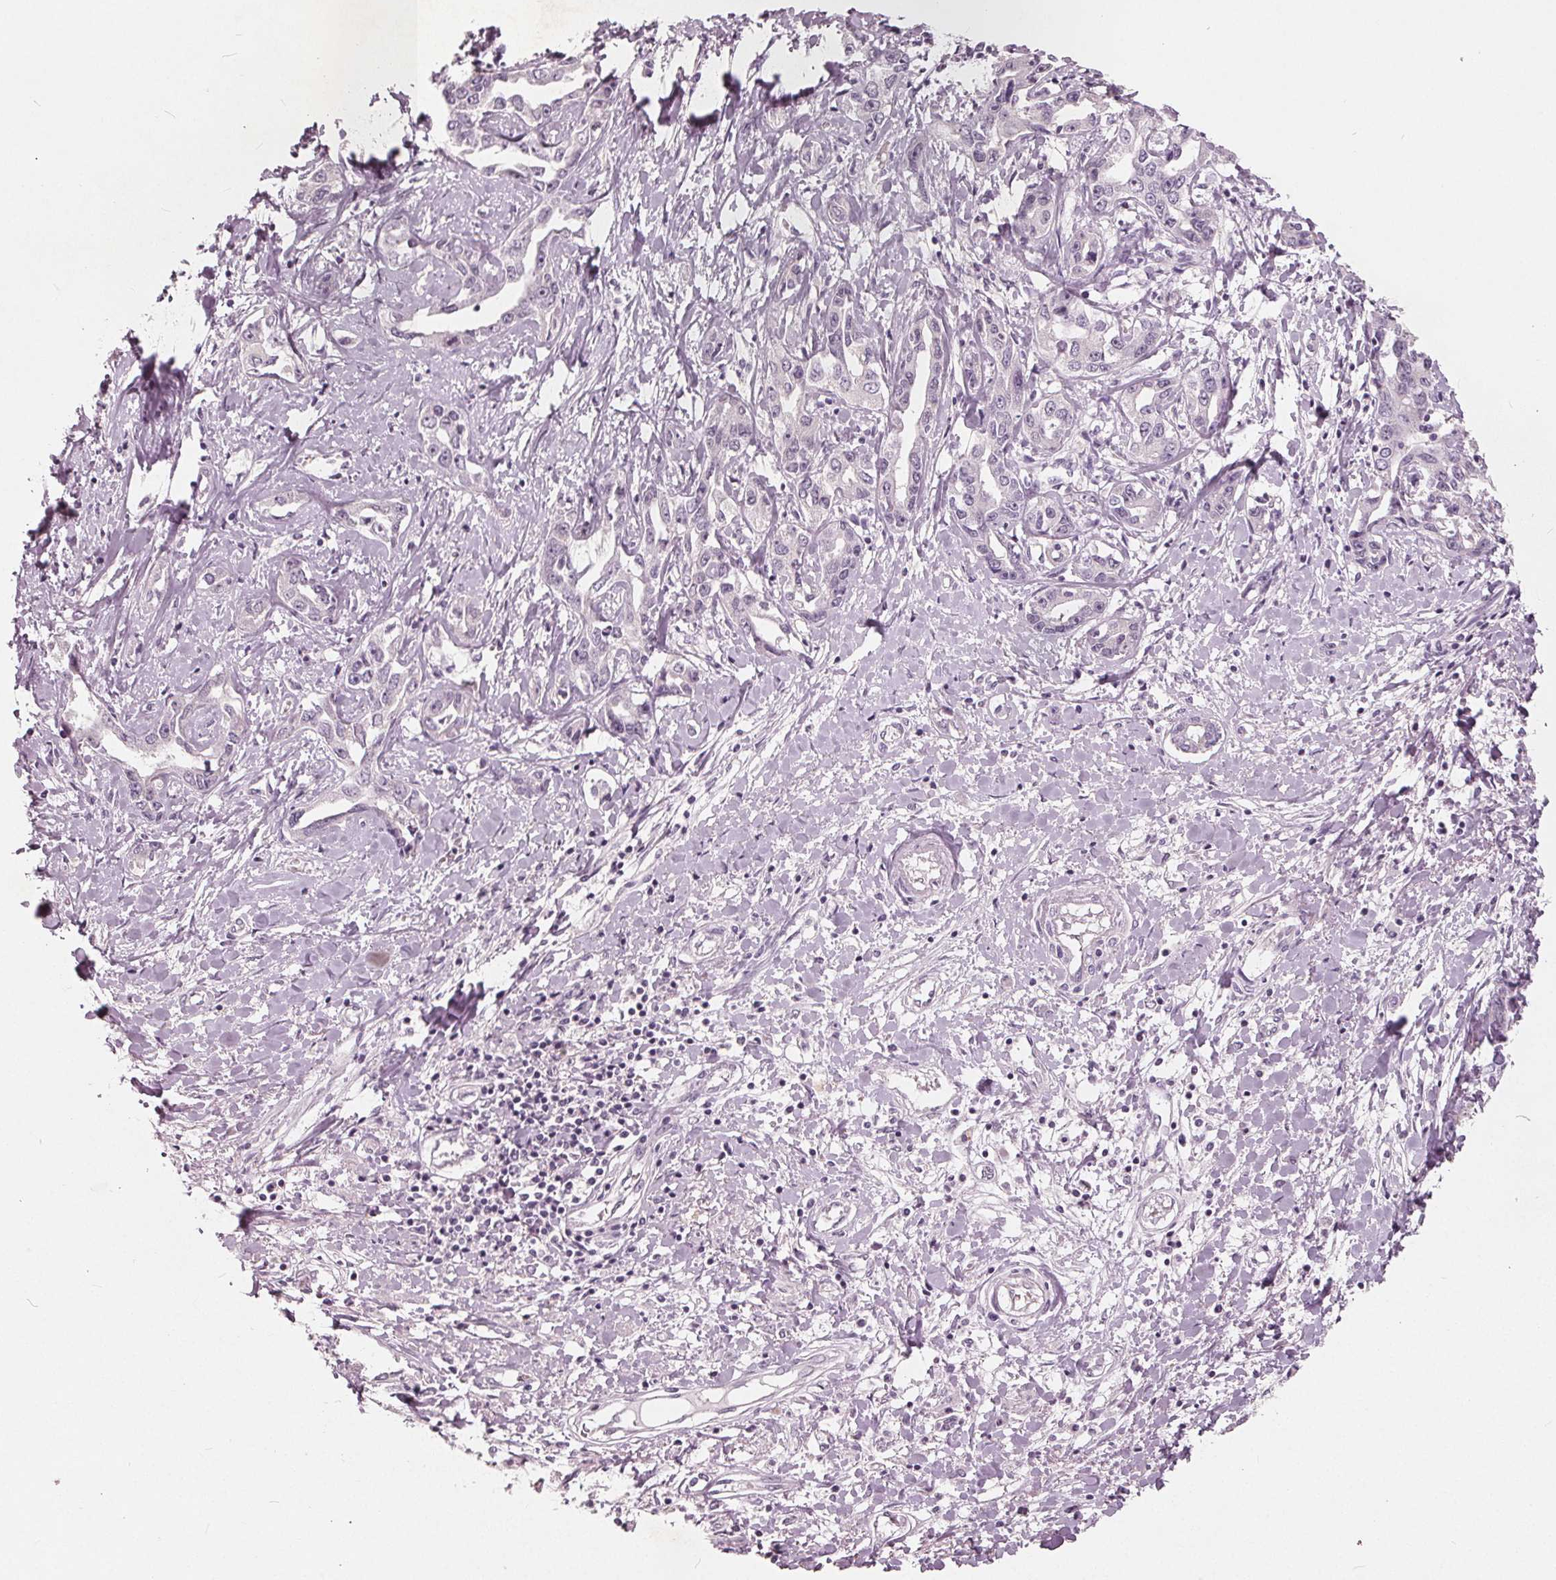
{"staining": {"intensity": "negative", "quantity": "none", "location": "none"}, "tissue": "liver cancer", "cell_type": "Tumor cells", "image_type": "cancer", "snomed": [{"axis": "morphology", "description": "Cholangiocarcinoma"}, {"axis": "topography", "description": "Liver"}], "caption": "Immunohistochemistry micrograph of neoplastic tissue: cholangiocarcinoma (liver) stained with DAB (3,3'-diaminobenzidine) exhibits no significant protein positivity in tumor cells.", "gene": "TKFC", "patient": {"sex": "male", "age": 59}}